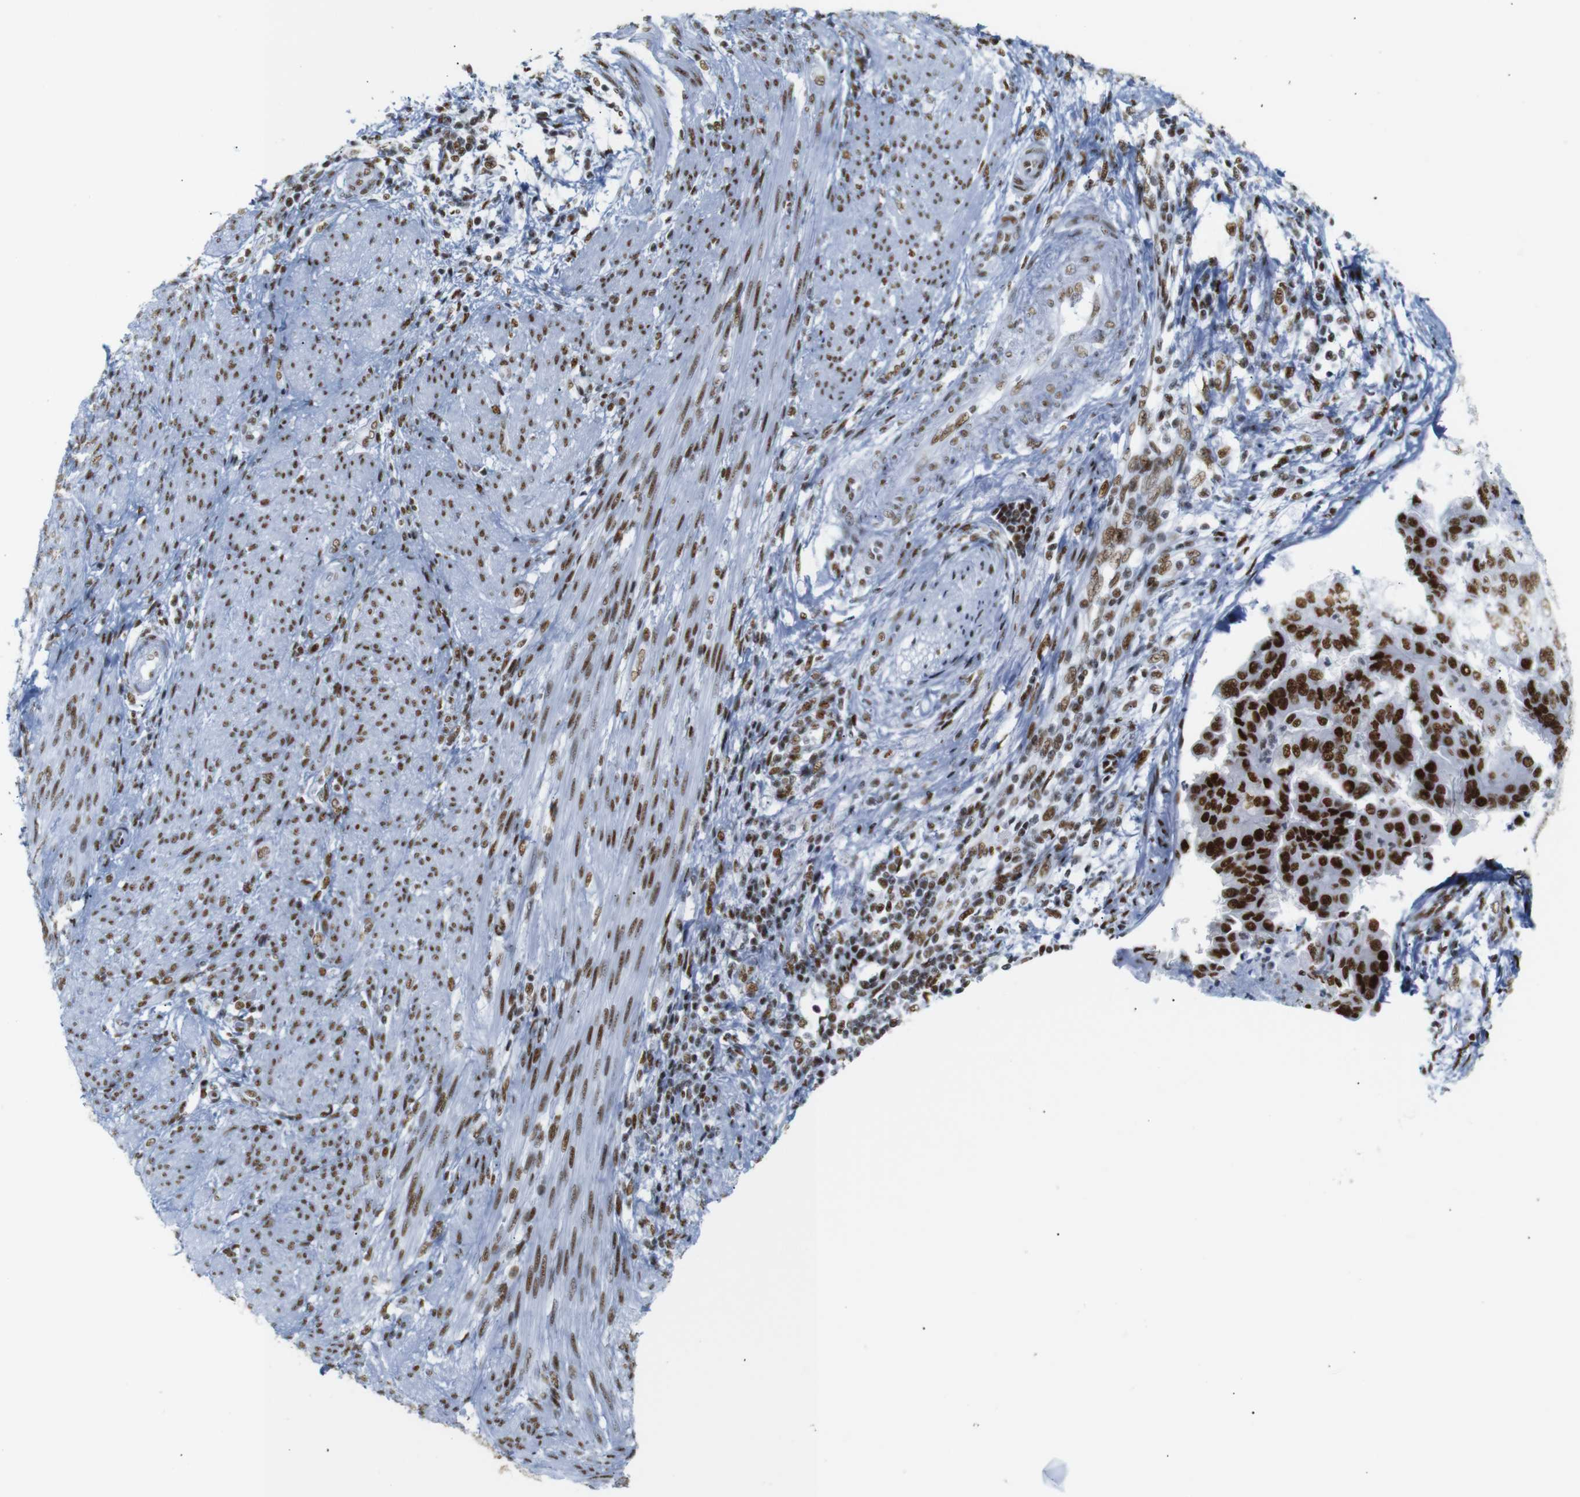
{"staining": {"intensity": "strong", "quantity": ">75%", "location": "nuclear"}, "tissue": "endometrial cancer", "cell_type": "Tumor cells", "image_type": "cancer", "snomed": [{"axis": "morphology", "description": "Adenocarcinoma, NOS"}, {"axis": "topography", "description": "Endometrium"}], "caption": "A photomicrograph of human endometrial cancer (adenocarcinoma) stained for a protein shows strong nuclear brown staining in tumor cells. The staining is performed using DAB brown chromogen to label protein expression. The nuclei are counter-stained blue using hematoxylin.", "gene": "TRA2B", "patient": {"sex": "female", "age": 85}}